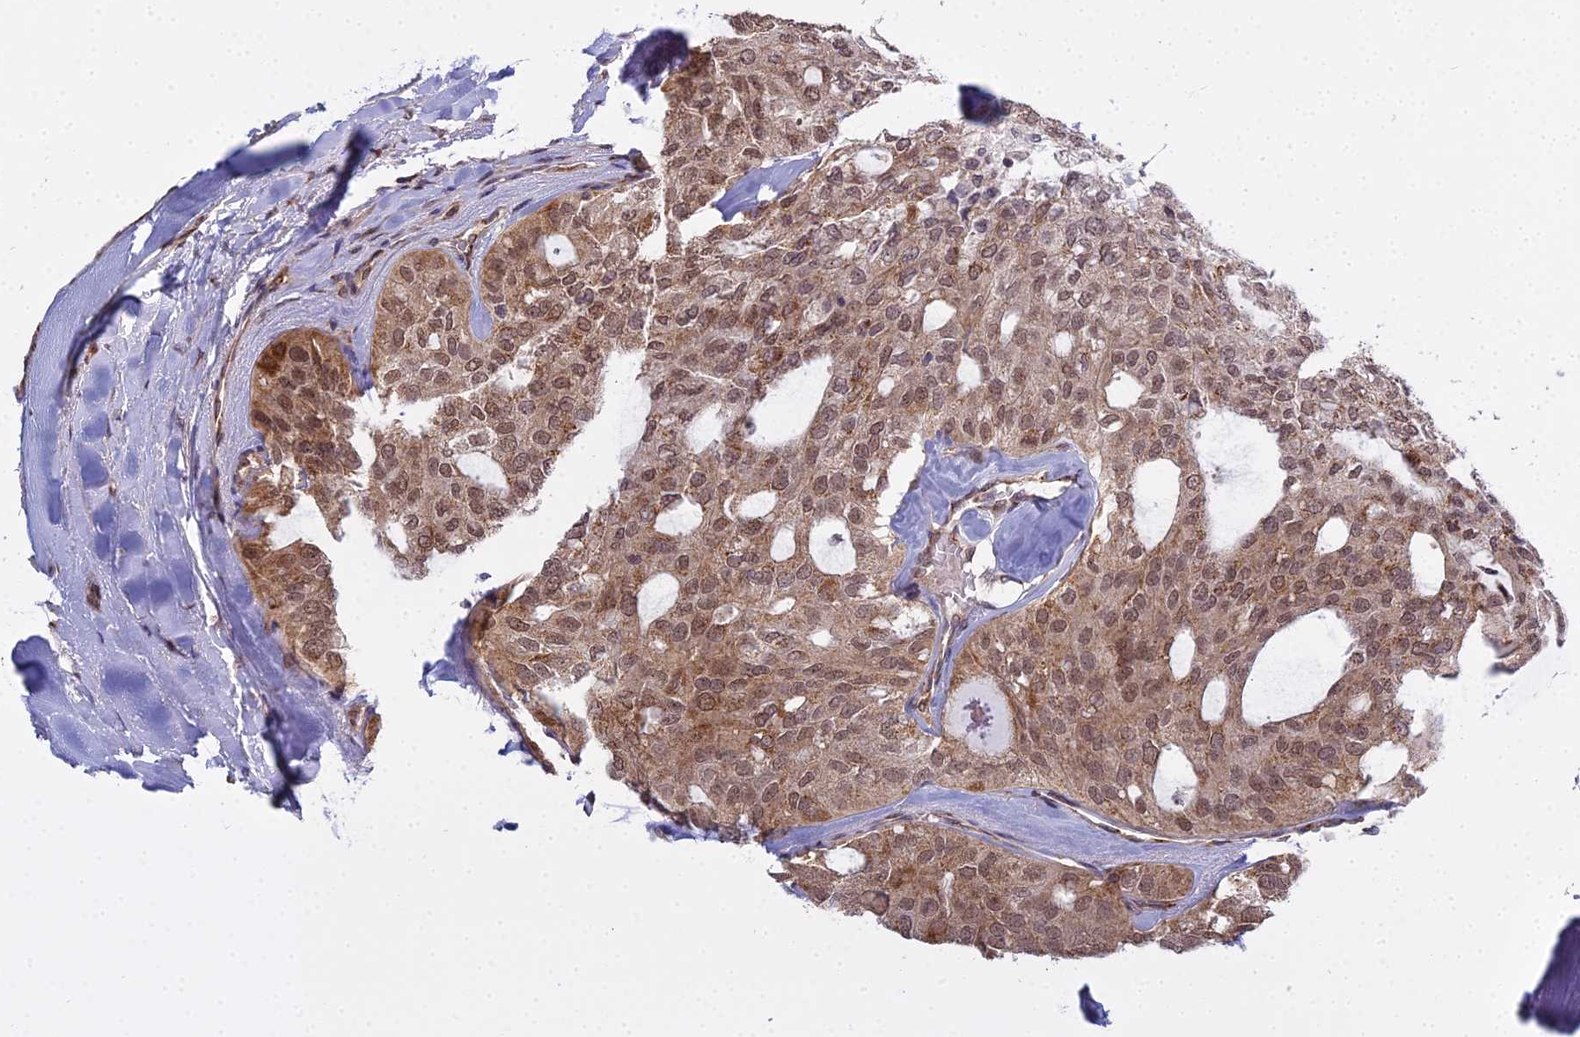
{"staining": {"intensity": "moderate", "quantity": ">75%", "location": "nuclear"}, "tissue": "thyroid cancer", "cell_type": "Tumor cells", "image_type": "cancer", "snomed": [{"axis": "morphology", "description": "Follicular adenoma carcinoma, NOS"}, {"axis": "topography", "description": "Thyroid gland"}], "caption": "This micrograph shows immunohistochemistry staining of follicular adenoma carcinoma (thyroid), with medium moderate nuclear staining in approximately >75% of tumor cells.", "gene": "MEOX1", "patient": {"sex": "male", "age": 75}}